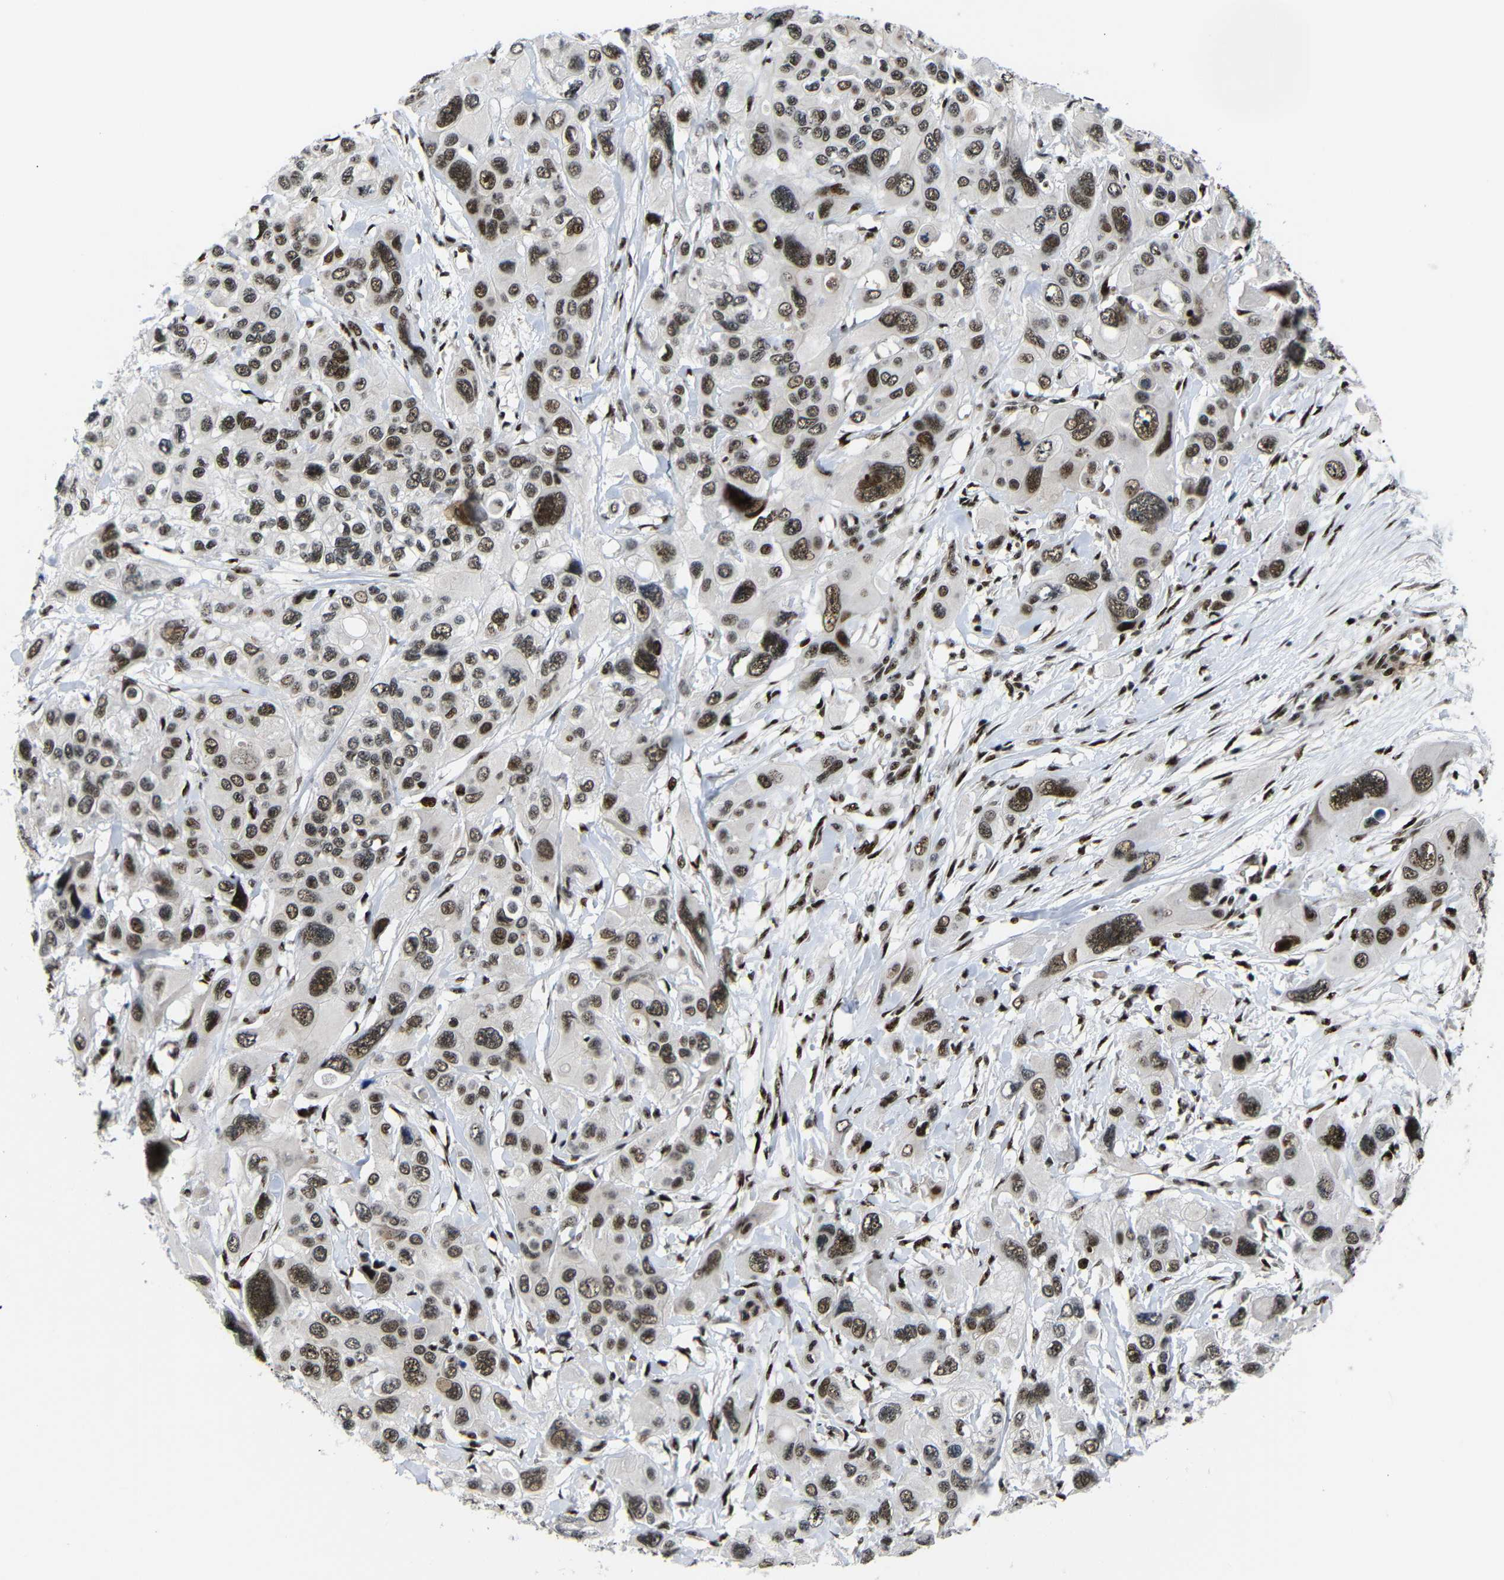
{"staining": {"intensity": "strong", "quantity": ">75%", "location": "nuclear"}, "tissue": "pancreatic cancer", "cell_type": "Tumor cells", "image_type": "cancer", "snomed": [{"axis": "morphology", "description": "Adenocarcinoma, NOS"}, {"axis": "topography", "description": "Pancreas"}], "caption": "A brown stain labels strong nuclear expression of a protein in human adenocarcinoma (pancreatic) tumor cells.", "gene": "SETDB2", "patient": {"sex": "male", "age": 73}}